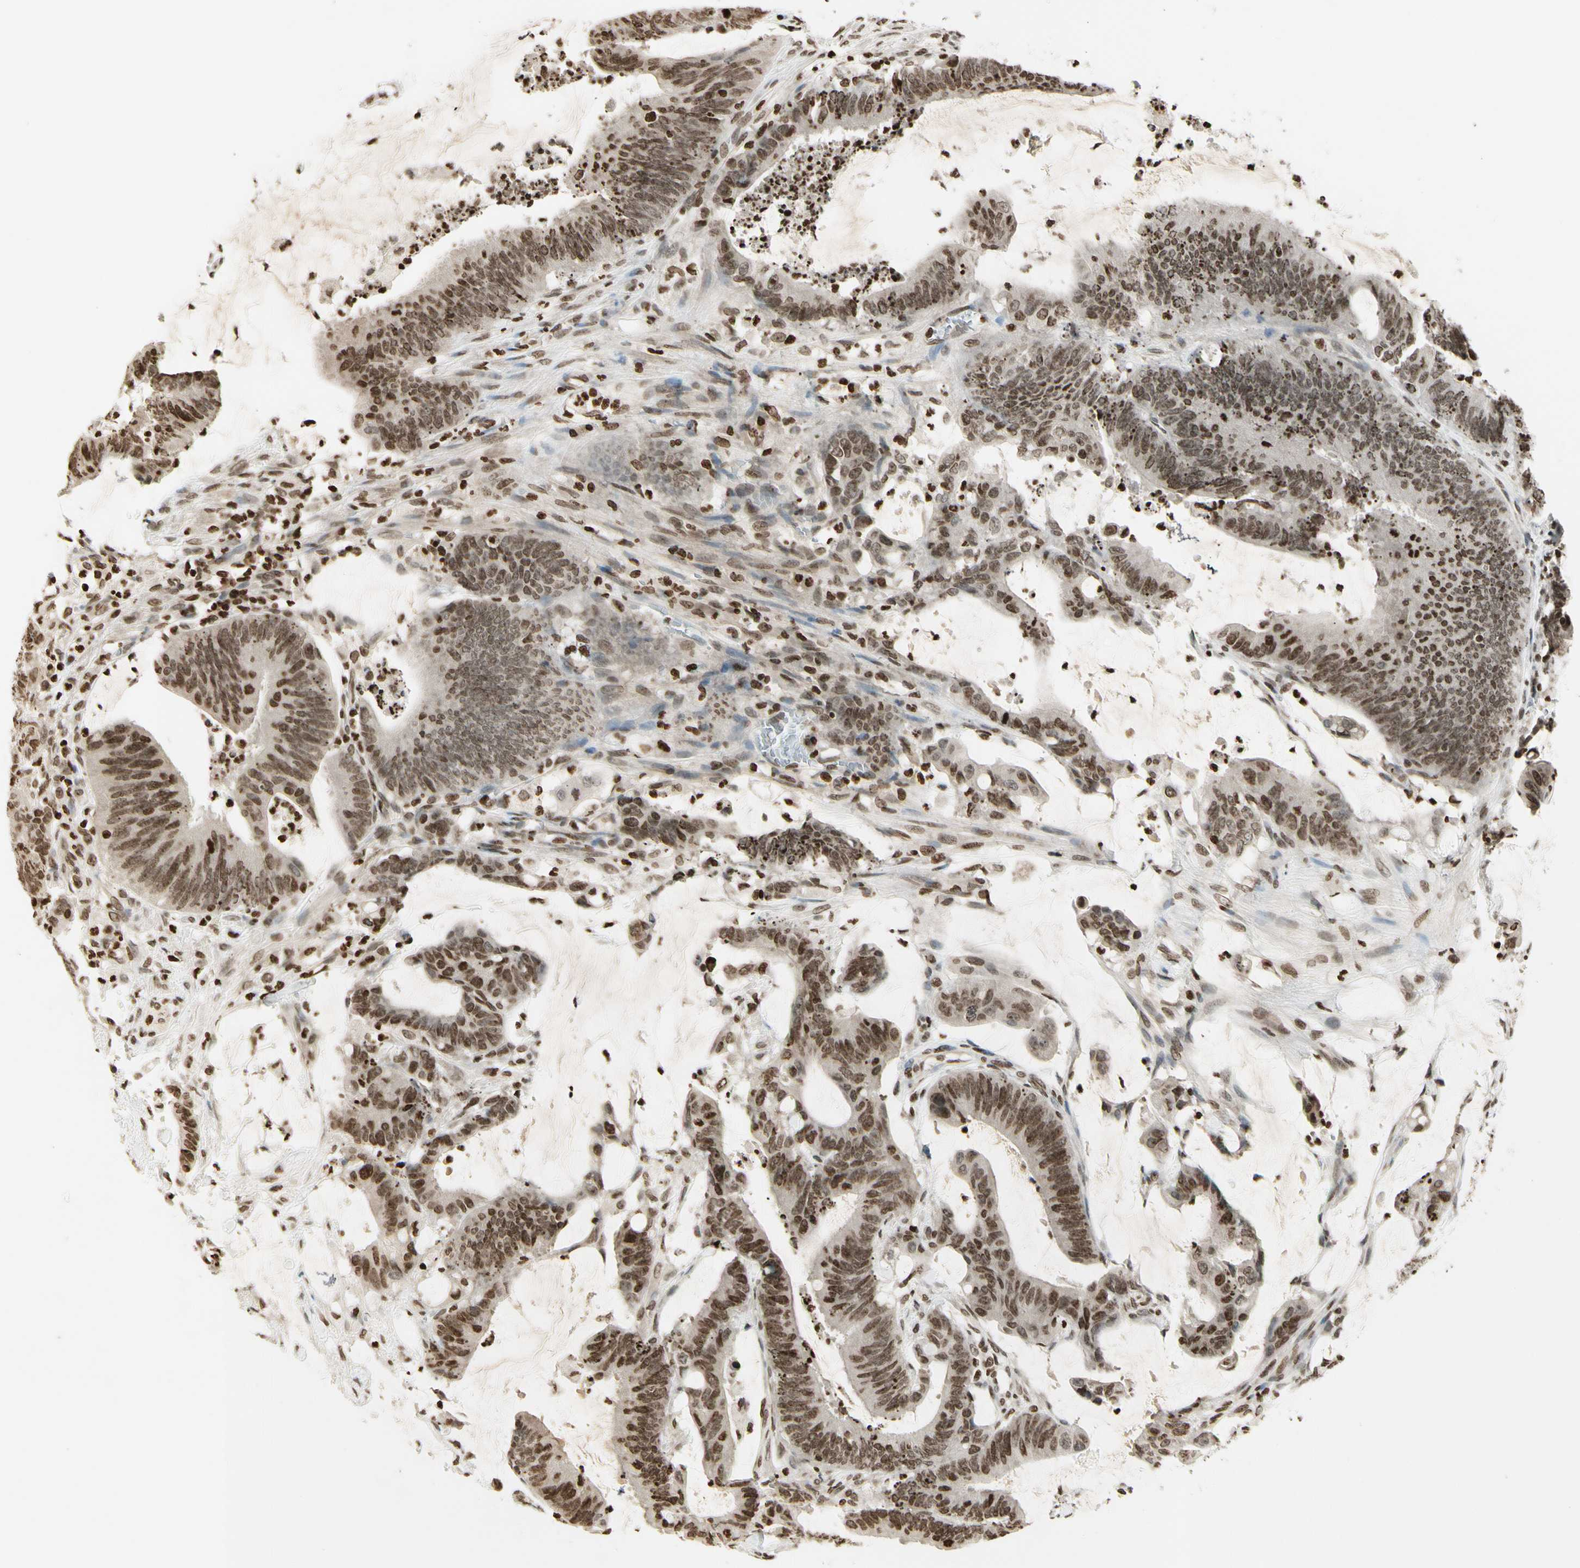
{"staining": {"intensity": "moderate", "quantity": ">75%", "location": "nuclear"}, "tissue": "colorectal cancer", "cell_type": "Tumor cells", "image_type": "cancer", "snomed": [{"axis": "morphology", "description": "Adenocarcinoma, NOS"}, {"axis": "topography", "description": "Rectum"}], "caption": "The histopathology image reveals a brown stain indicating the presence of a protein in the nuclear of tumor cells in colorectal cancer.", "gene": "RORA", "patient": {"sex": "female", "age": 66}}